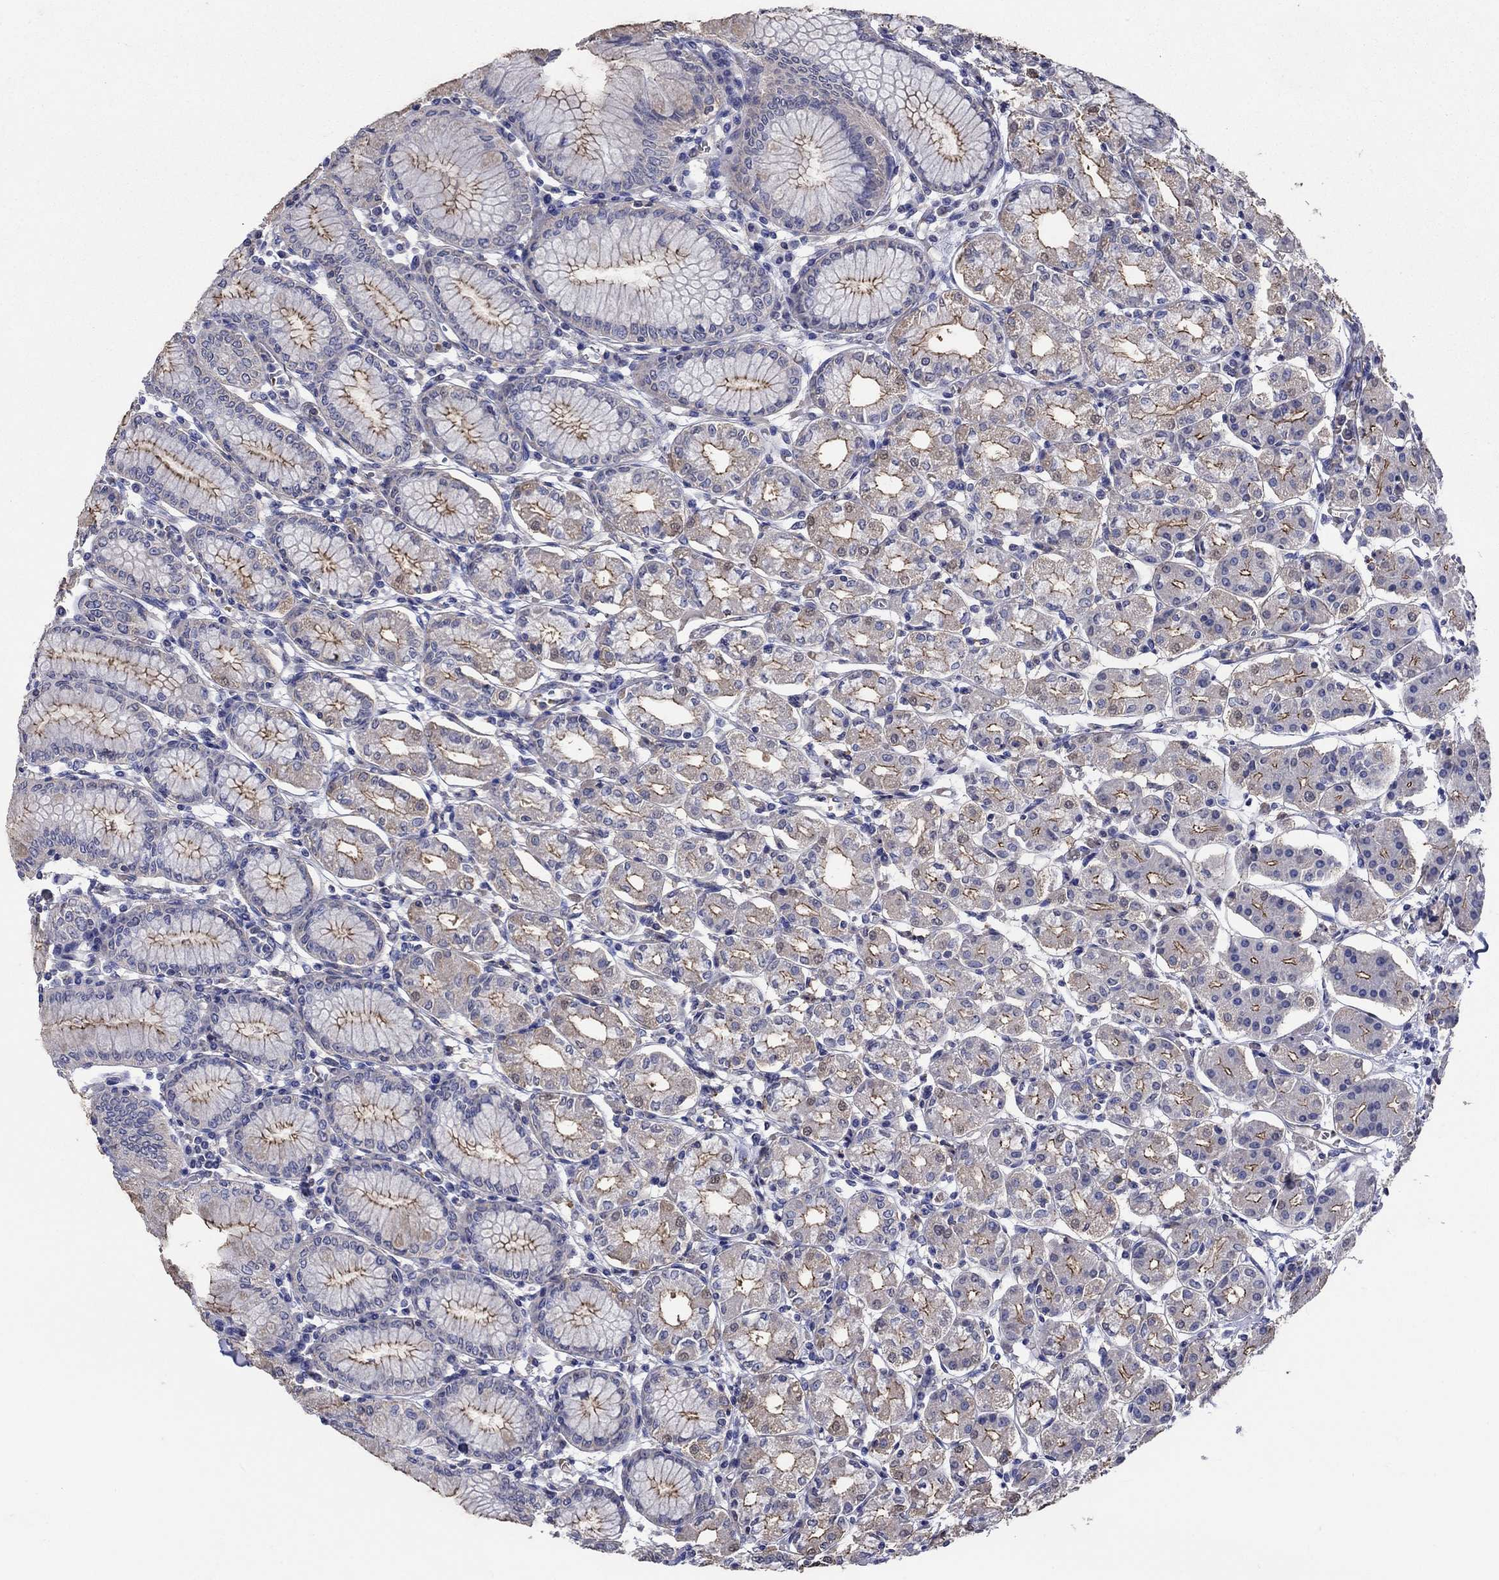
{"staining": {"intensity": "moderate", "quantity": "25%-75%", "location": "cytoplasmic/membranous"}, "tissue": "stomach", "cell_type": "Glandular cells", "image_type": "normal", "snomed": [{"axis": "morphology", "description": "Normal tissue, NOS"}, {"axis": "topography", "description": "Skeletal muscle"}, {"axis": "topography", "description": "Stomach"}], "caption": "Glandular cells show moderate cytoplasmic/membranous positivity in about 25%-75% of cells in benign stomach. (DAB (3,3'-diaminobenzidine) = brown stain, brightfield microscopy at high magnification).", "gene": "FLNC", "patient": {"sex": "female", "age": 57}}